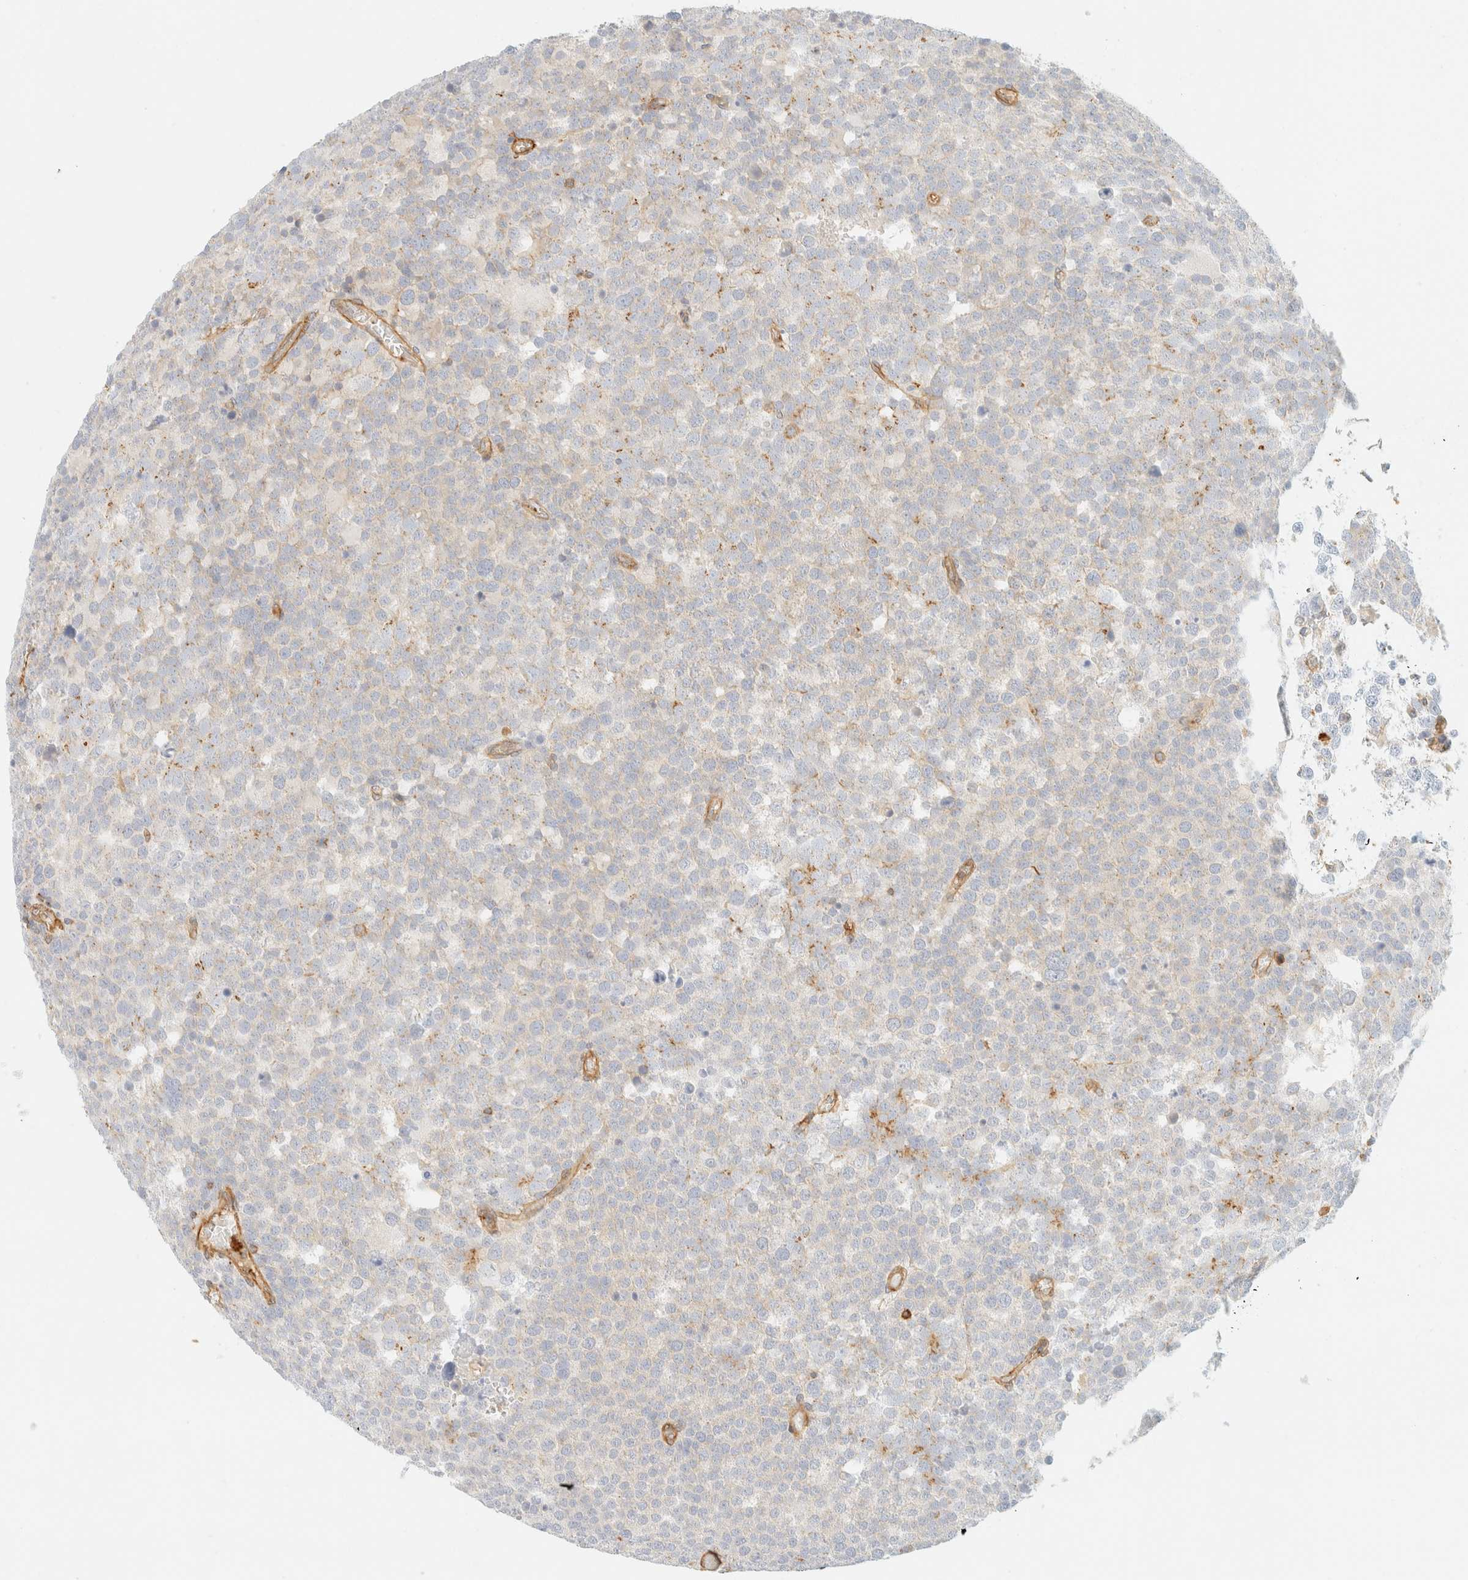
{"staining": {"intensity": "negative", "quantity": "none", "location": "none"}, "tissue": "testis cancer", "cell_type": "Tumor cells", "image_type": "cancer", "snomed": [{"axis": "morphology", "description": "Seminoma, NOS"}, {"axis": "topography", "description": "Testis"}], "caption": "Immunohistochemical staining of testis seminoma displays no significant positivity in tumor cells.", "gene": "OTOP2", "patient": {"sex": "male", "age": 71}}